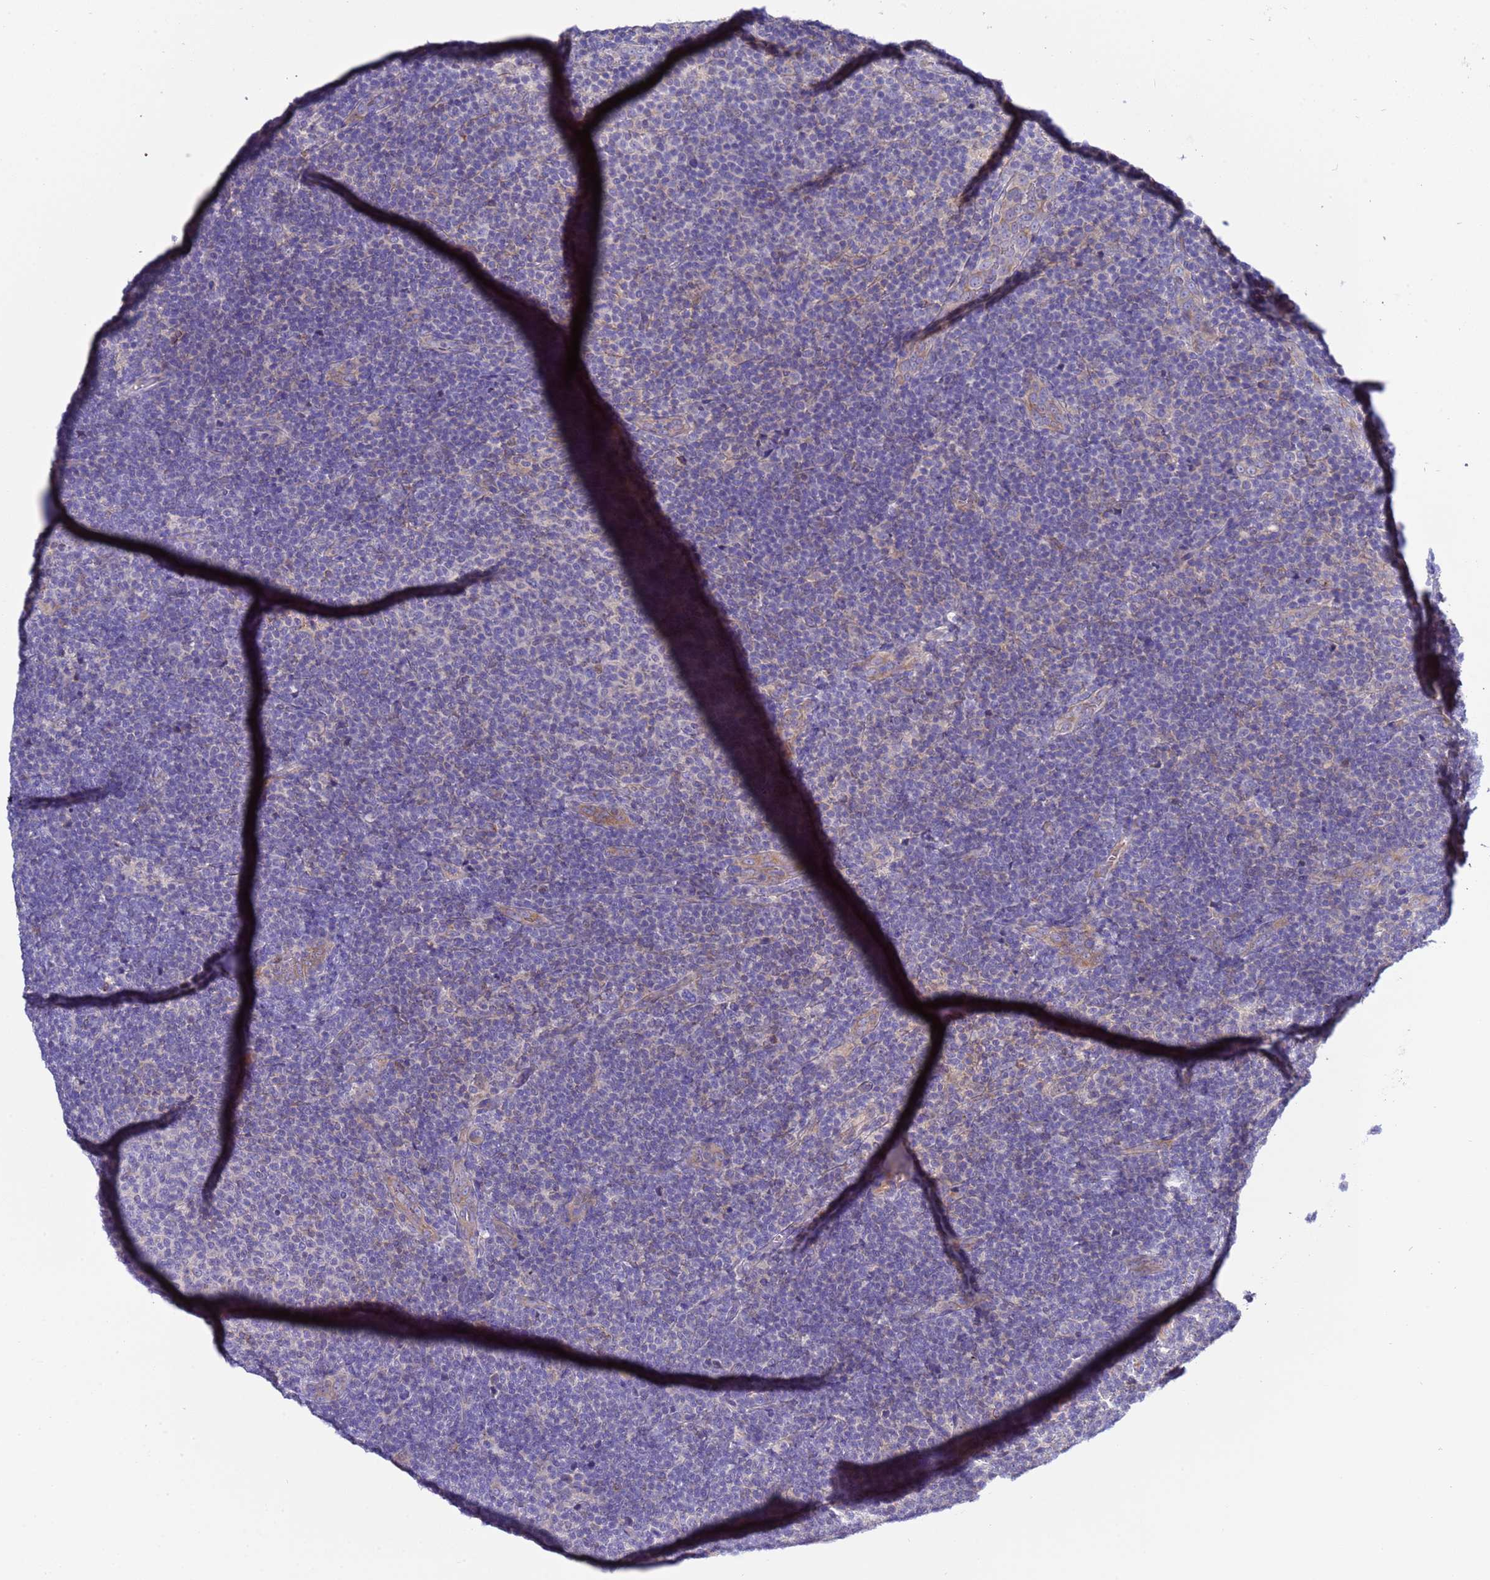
{"staining": {"intensity": "negative", "quantity": "none", "location": "none"}, "tissue": "lymphoma", "cell_type": "Tumor cells", "image_type": "cancer", "snomed": [{"axis": "morphology", "description": "Malignant lymphoma, non-Hodgkin's type, Low grade"}, {"axis": "topography", "description": "Lymph node"}], "caption": "Tumor cells show no significant protein positivity in lymphoma.", "gene": "RC3H2", "patient": {"sex": "male", "age": 66}}